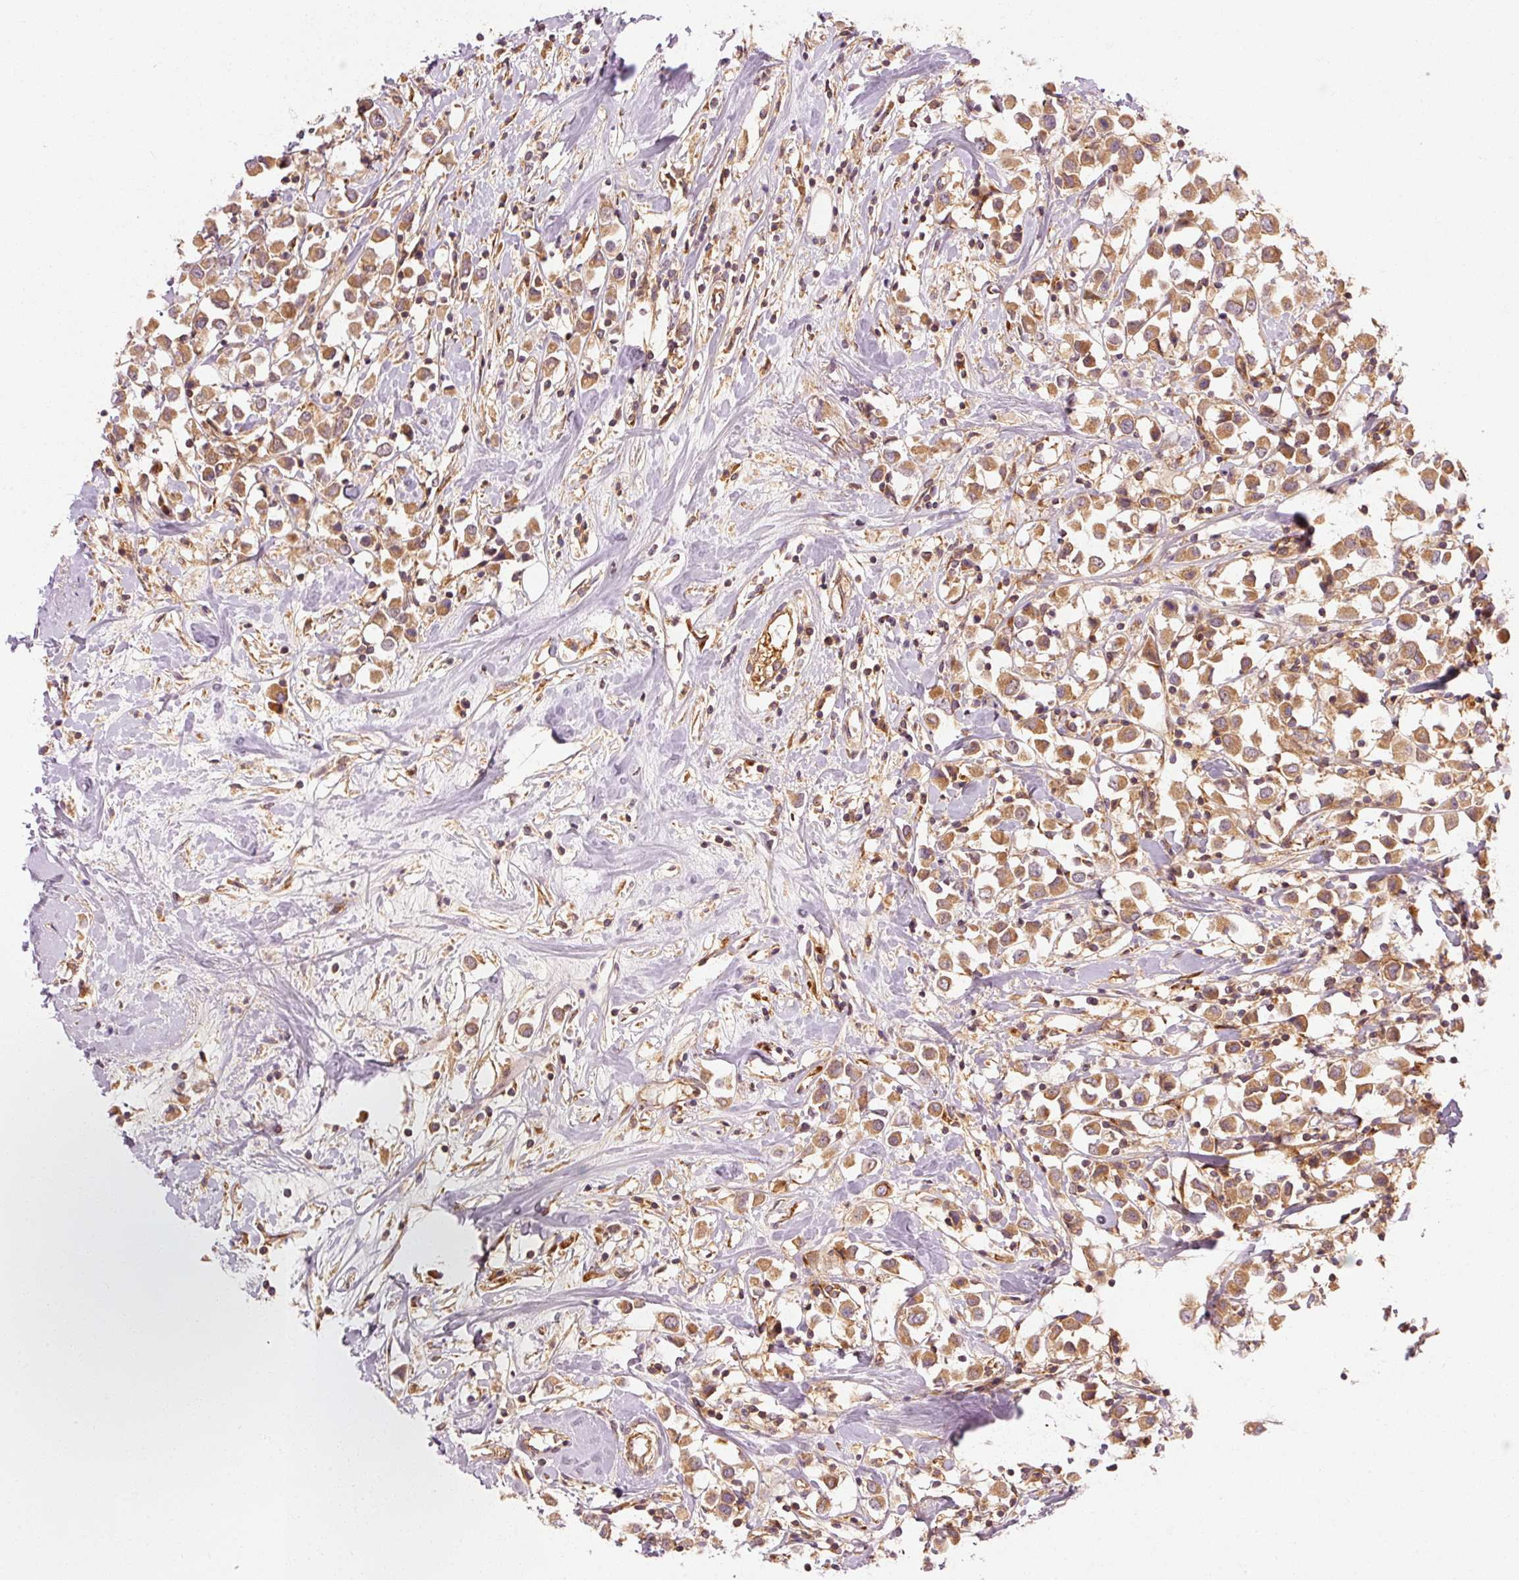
{"staining": {"intensity": "moderate", "quantity": ">75%", "location": "cytoplasmic/membranous"}, "tissue": "breast cancer", "cell_type": "Tumor cells", "image_type": "cancer", "snomed": [{"axis": "morphology", "description": "Duct carcinoma"}, {"axis": "topography", "description": "Breast"}], "caption": "Immunohistochemistry micrograph of neoplastic tissue: breast cancer (infiltrating ductal carcinoma) stained using immunohistochemistry reveals medium levels of moderate protein expression localized specifically in the cytoplasmic/membranous of tumor cells, appearing as a cytoplasmic/membranous brown color.", "gene": "CTNNA1", "patient": {"sex": "female", "age": 61}}